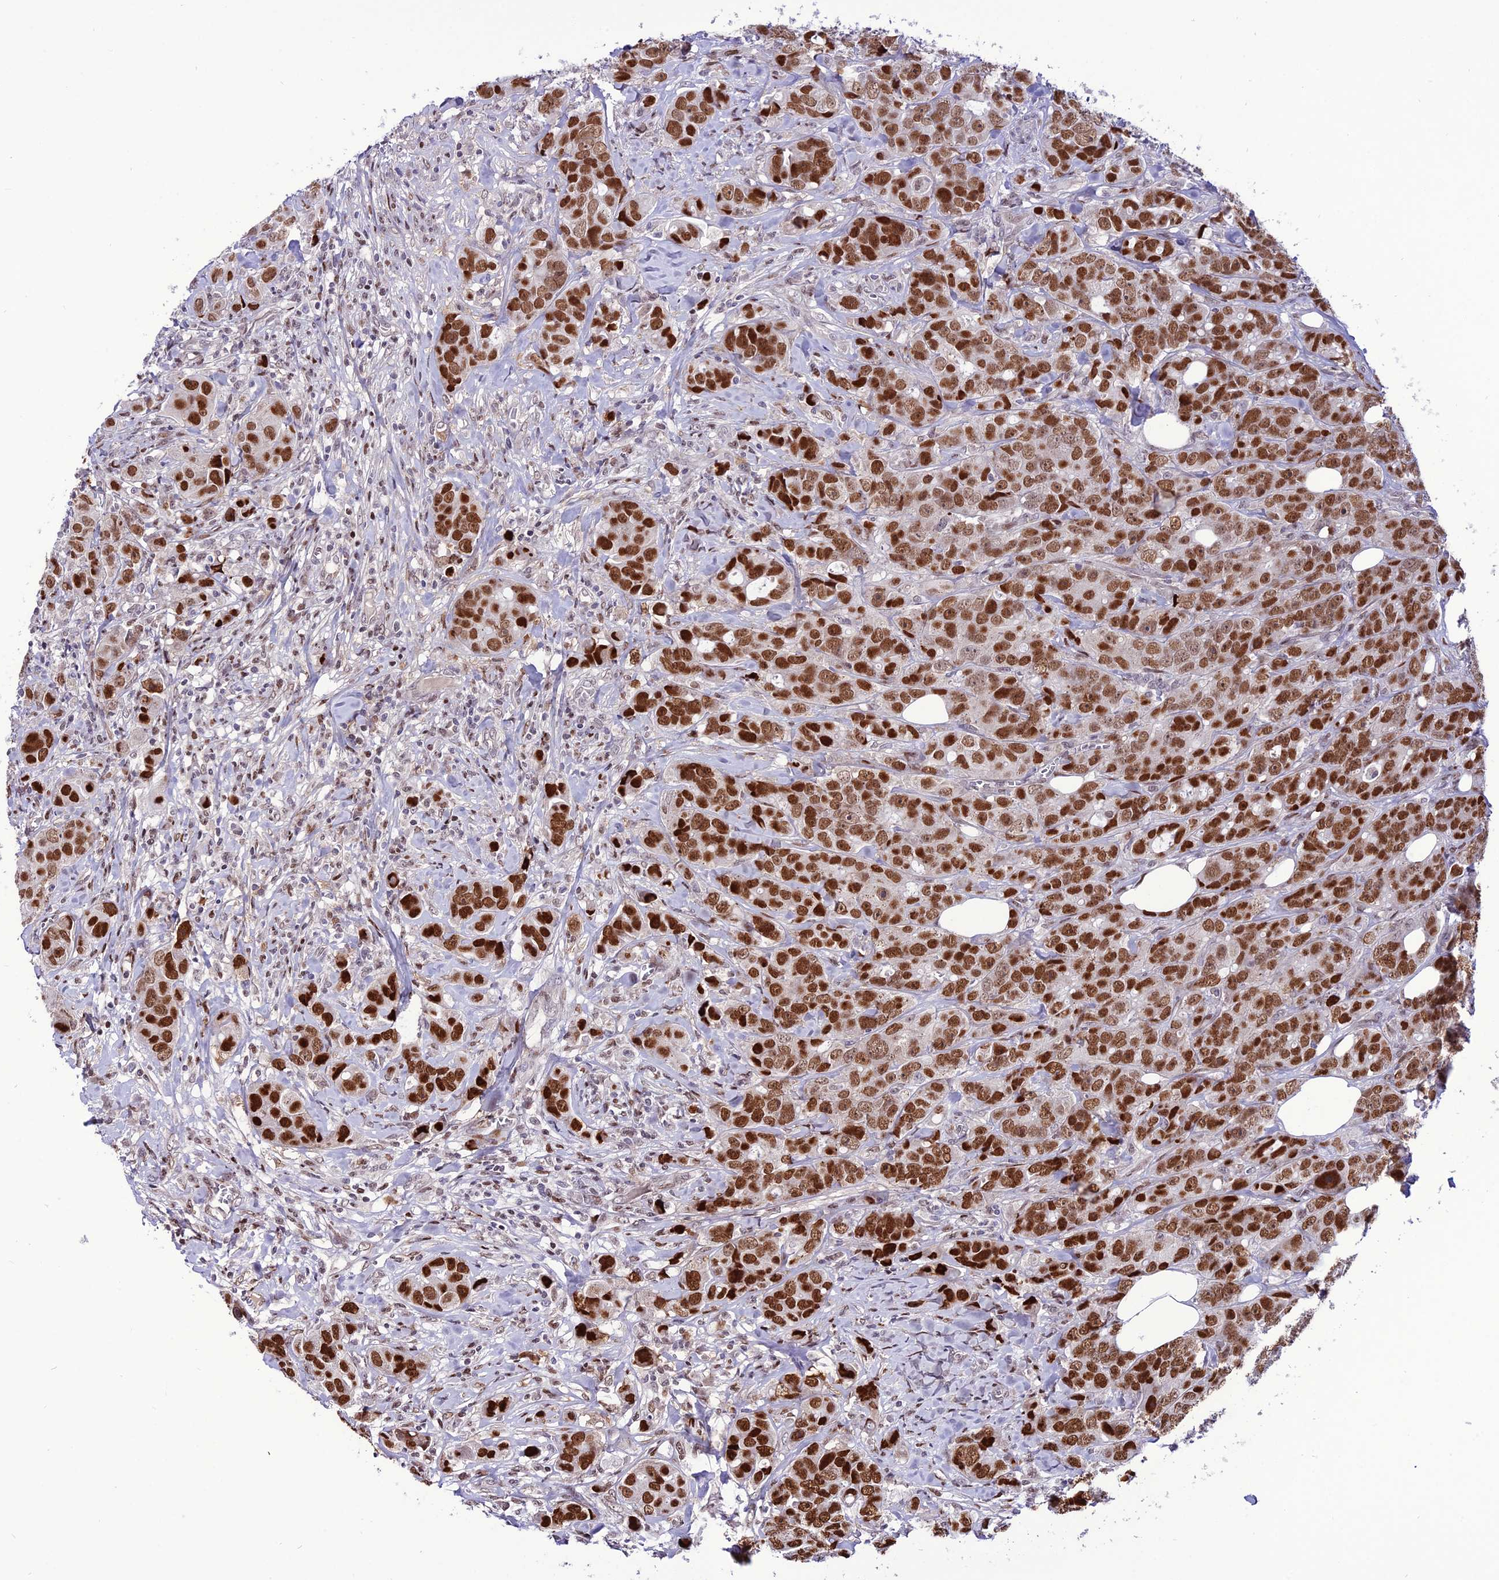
{"staining": {"intensity": "strong", "quantity": ">75%", "location": "nuclear"}, "tissue": "breast cancer", "cell_type": "Tumor cells", "image_type": "cancer", "snomed": [{"axis": "morphology", "description": "Duct carcinoma"}, {"axis": "topography", "description": "Breast"}], "caption": "Protein expression analysis of intraductal carcinoma (breast) demonstrates strong nuclear staining in about >75% of tumor cells.", "gene": "ZNF707", "patient": {"sex": "female", "age": 43}}